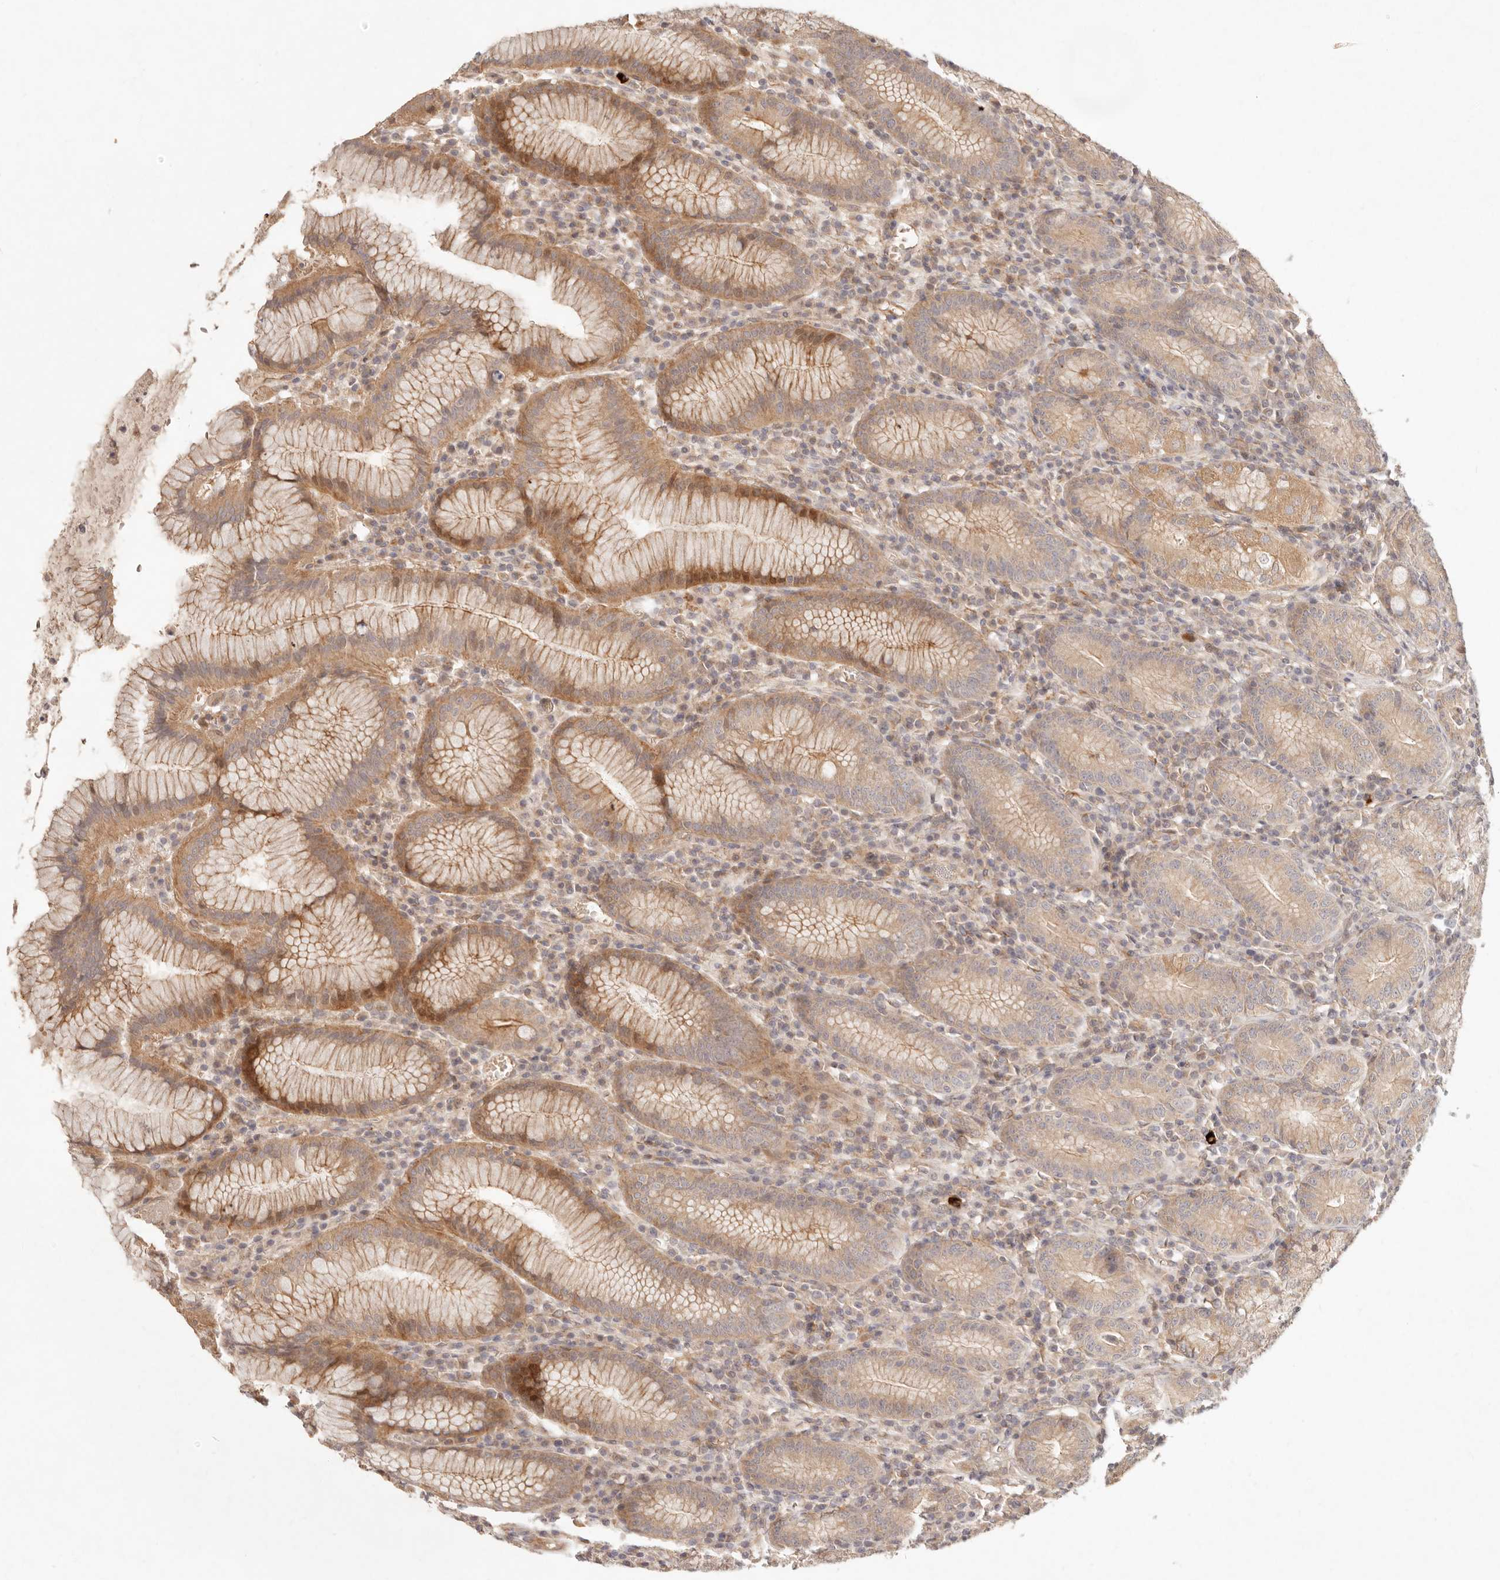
{"staining": {"intensity": "moderate", "quantity": ">75%", "location": "cytoplasmic/membranous"}, "tissue": "stomach", "cell_type": "Glandular cells", "image_type": "normal", "snomed": [{"axis": "morphology", "description": "Normal tissue, NOS"}, {"axis": "topography", "description": "Stomach"}], "caption": "Glandular cells exhibit medium levels of moderate cytoplasmic/membranous expression in approximately >75% of cells in normal stomach.", "gene": "PPP1R3B", "patient": {"sex": "male", "age": 55}}